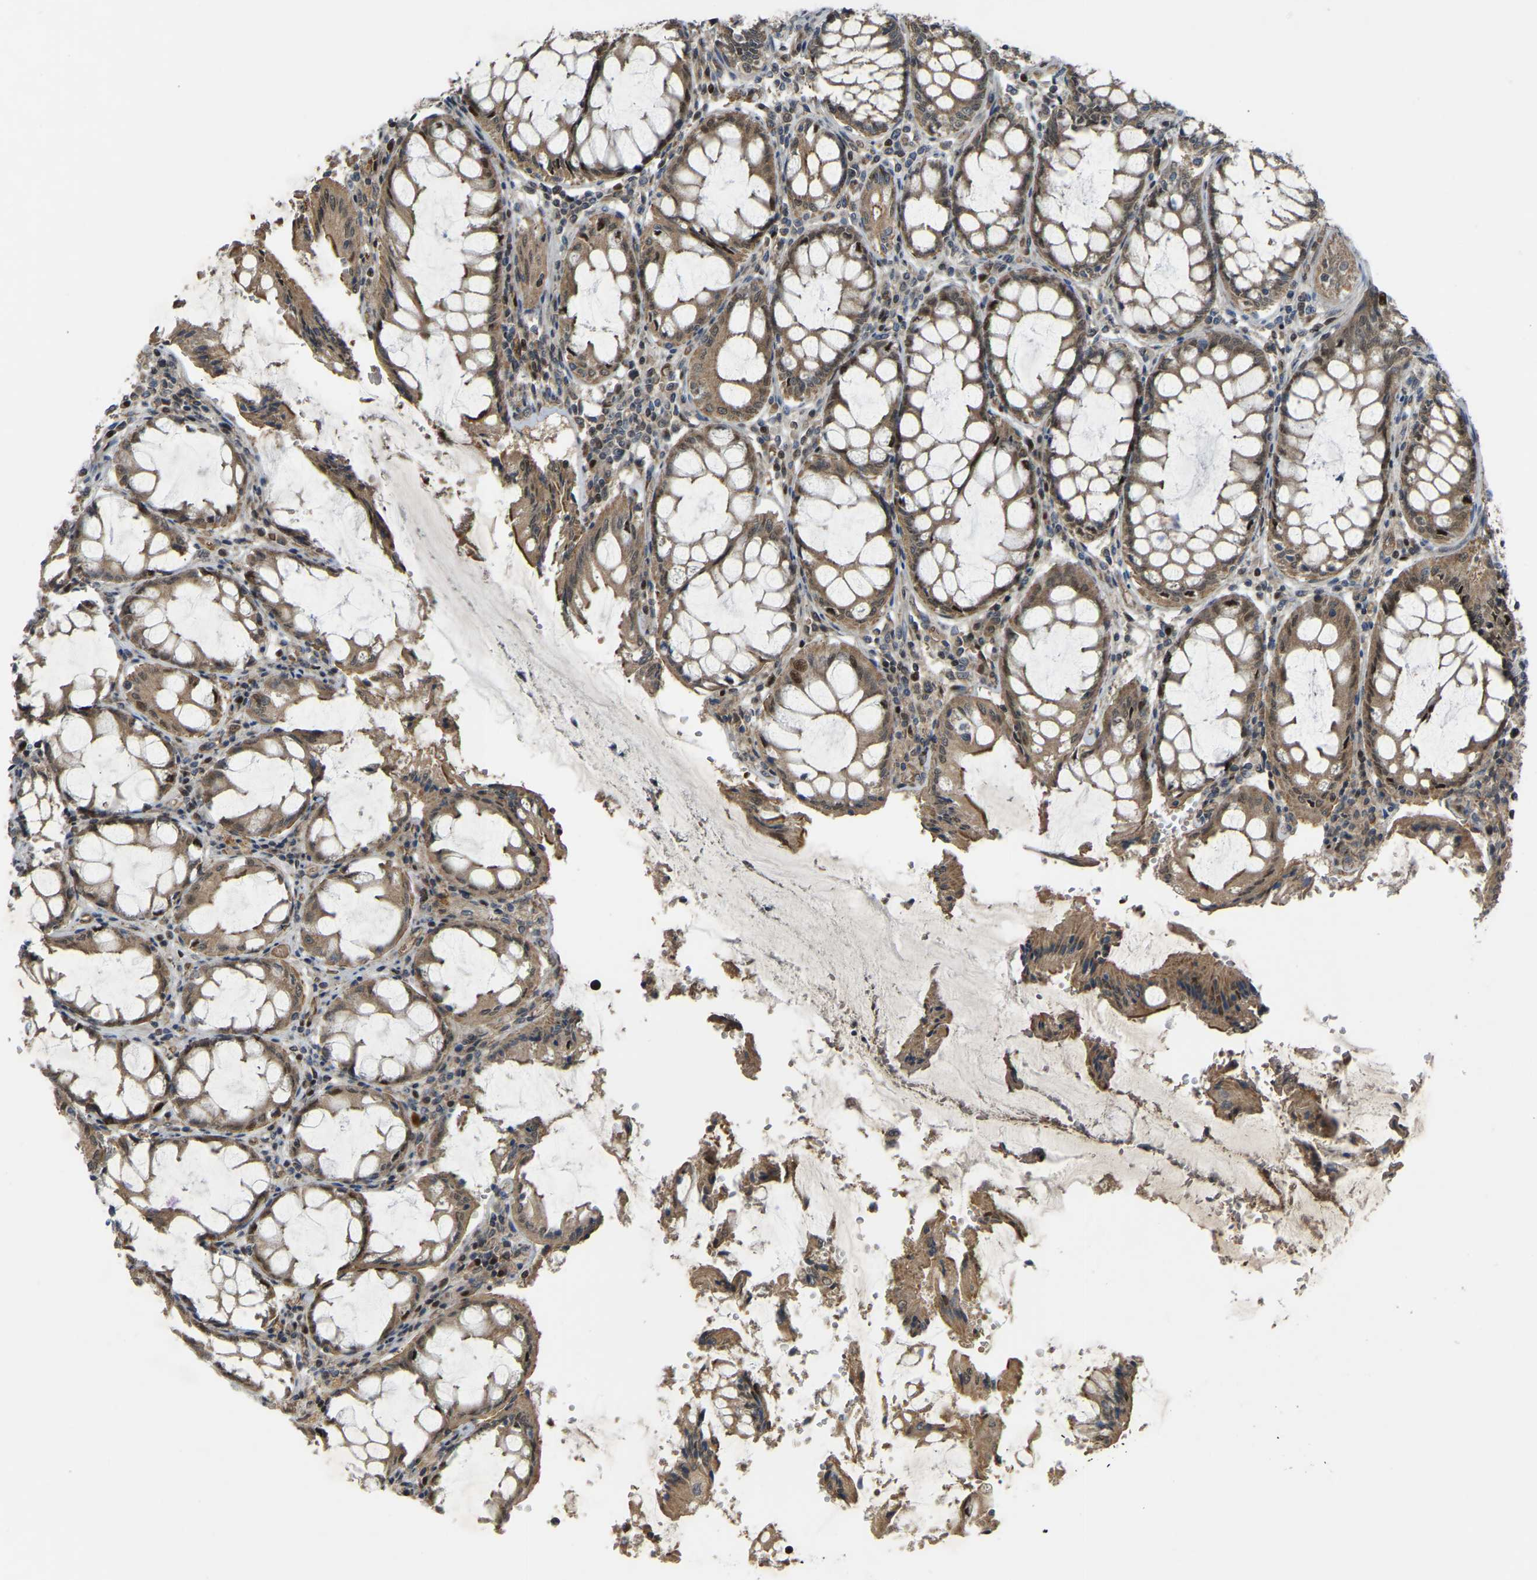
{"staining": {"intensity": "moderate", "quantity": ">75%", "location": "cytoplasmic/membranous,nuclear"}, "tissue": "colorectal cancer", "cell_type": "Tumor cells", "image_type": "cancer", "snomed": [{"axis": "morphology", "description": "Normal tissue, NOS"}, {"axis": "morphology", "description": "Adenocarcinoma, NOS"}, {"axis": "topography", "description": "Rectum"}], "caption": "Human adenocarcinoma (colorectal) stained with a brown dye demonstrates moderate cytoplasmic/membranous and nuclear positive expression in approximately >75% of tumor cells.", "gene": "C21orf91", "patient": {"sex": "female", "age": 66}}